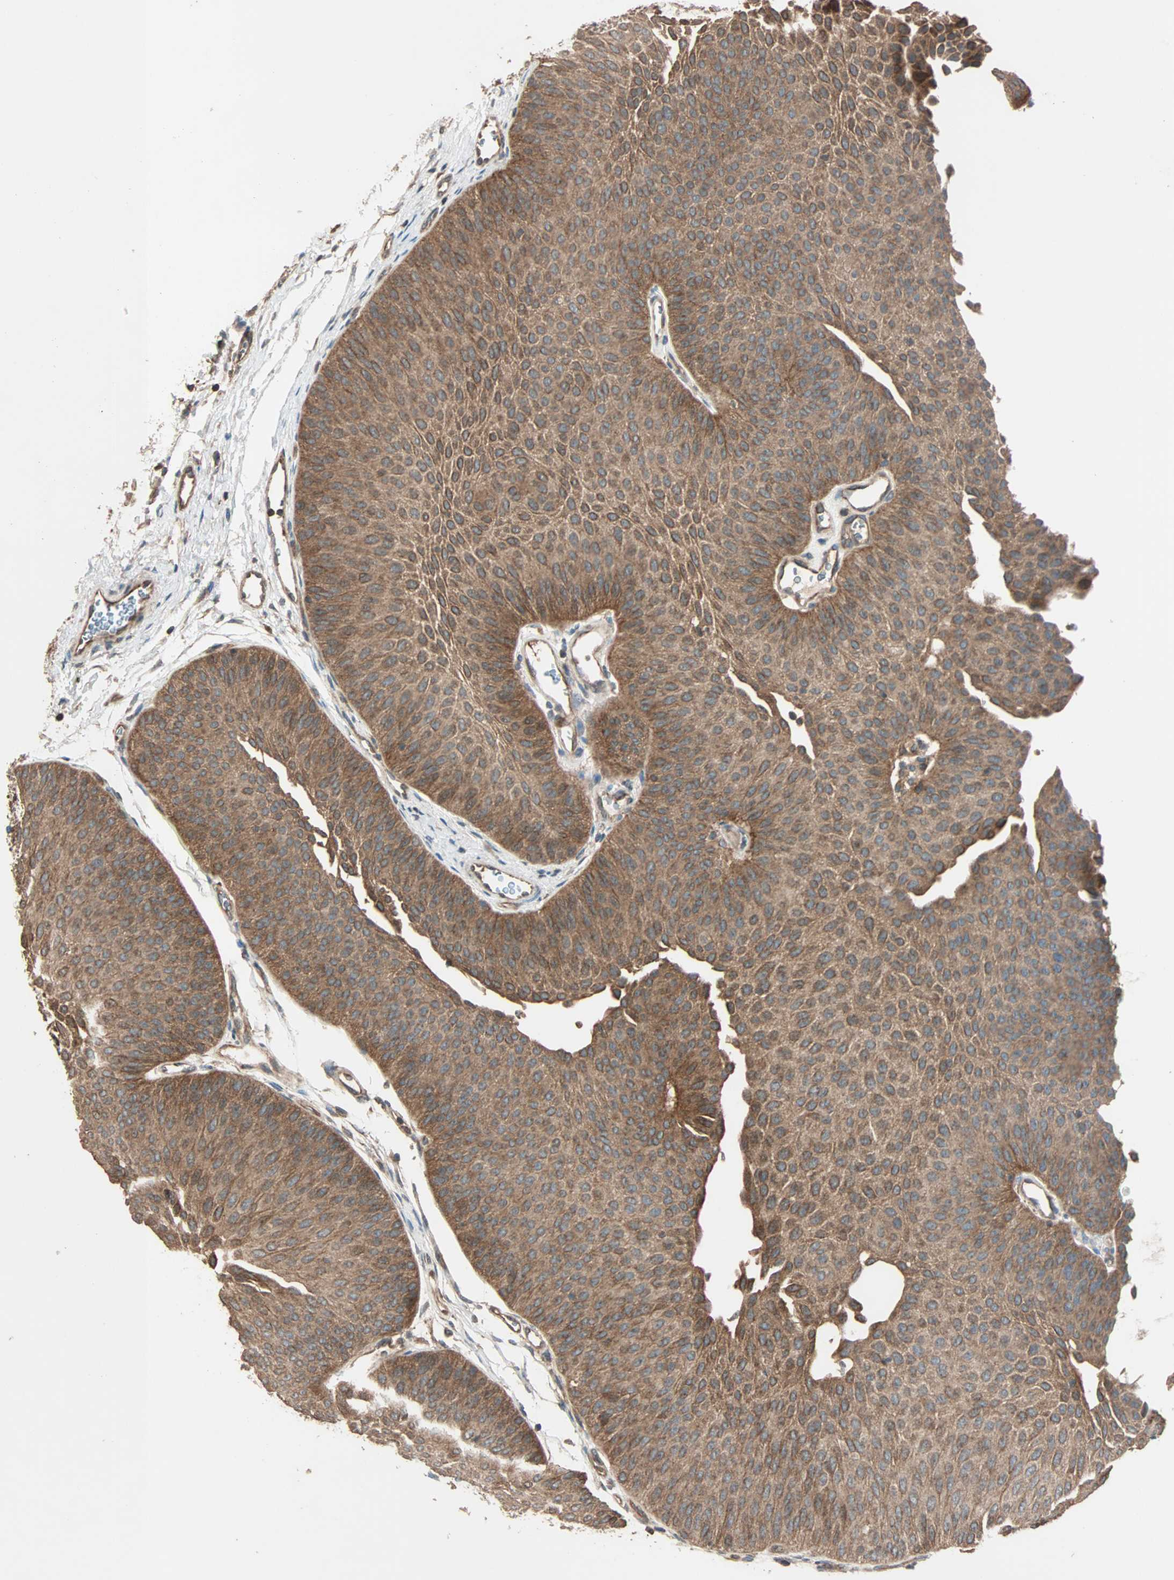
{"staining": {"intensity": "moderate", "quantity": ">75%", "location": "cytoplasmic/membranous"}, "tissue": "urothelial cancer", "cell_type": "Tumor cells", "image_type": "cancer", "snomed": [{"axis": "morphology", "description": "Urothelial carcinoma, Low grade"}, {"axis": "topography", "description": "Urinary bladder"}], "caption": "IHC (DAB) staining of human urothelial carcinoma (low-grade) displays moderate cytoplasmic/membranous protein expression in about >75% of tumor cells.", "gene": "MAP3K21", "patient": {"sex": "female", "age": 60}}